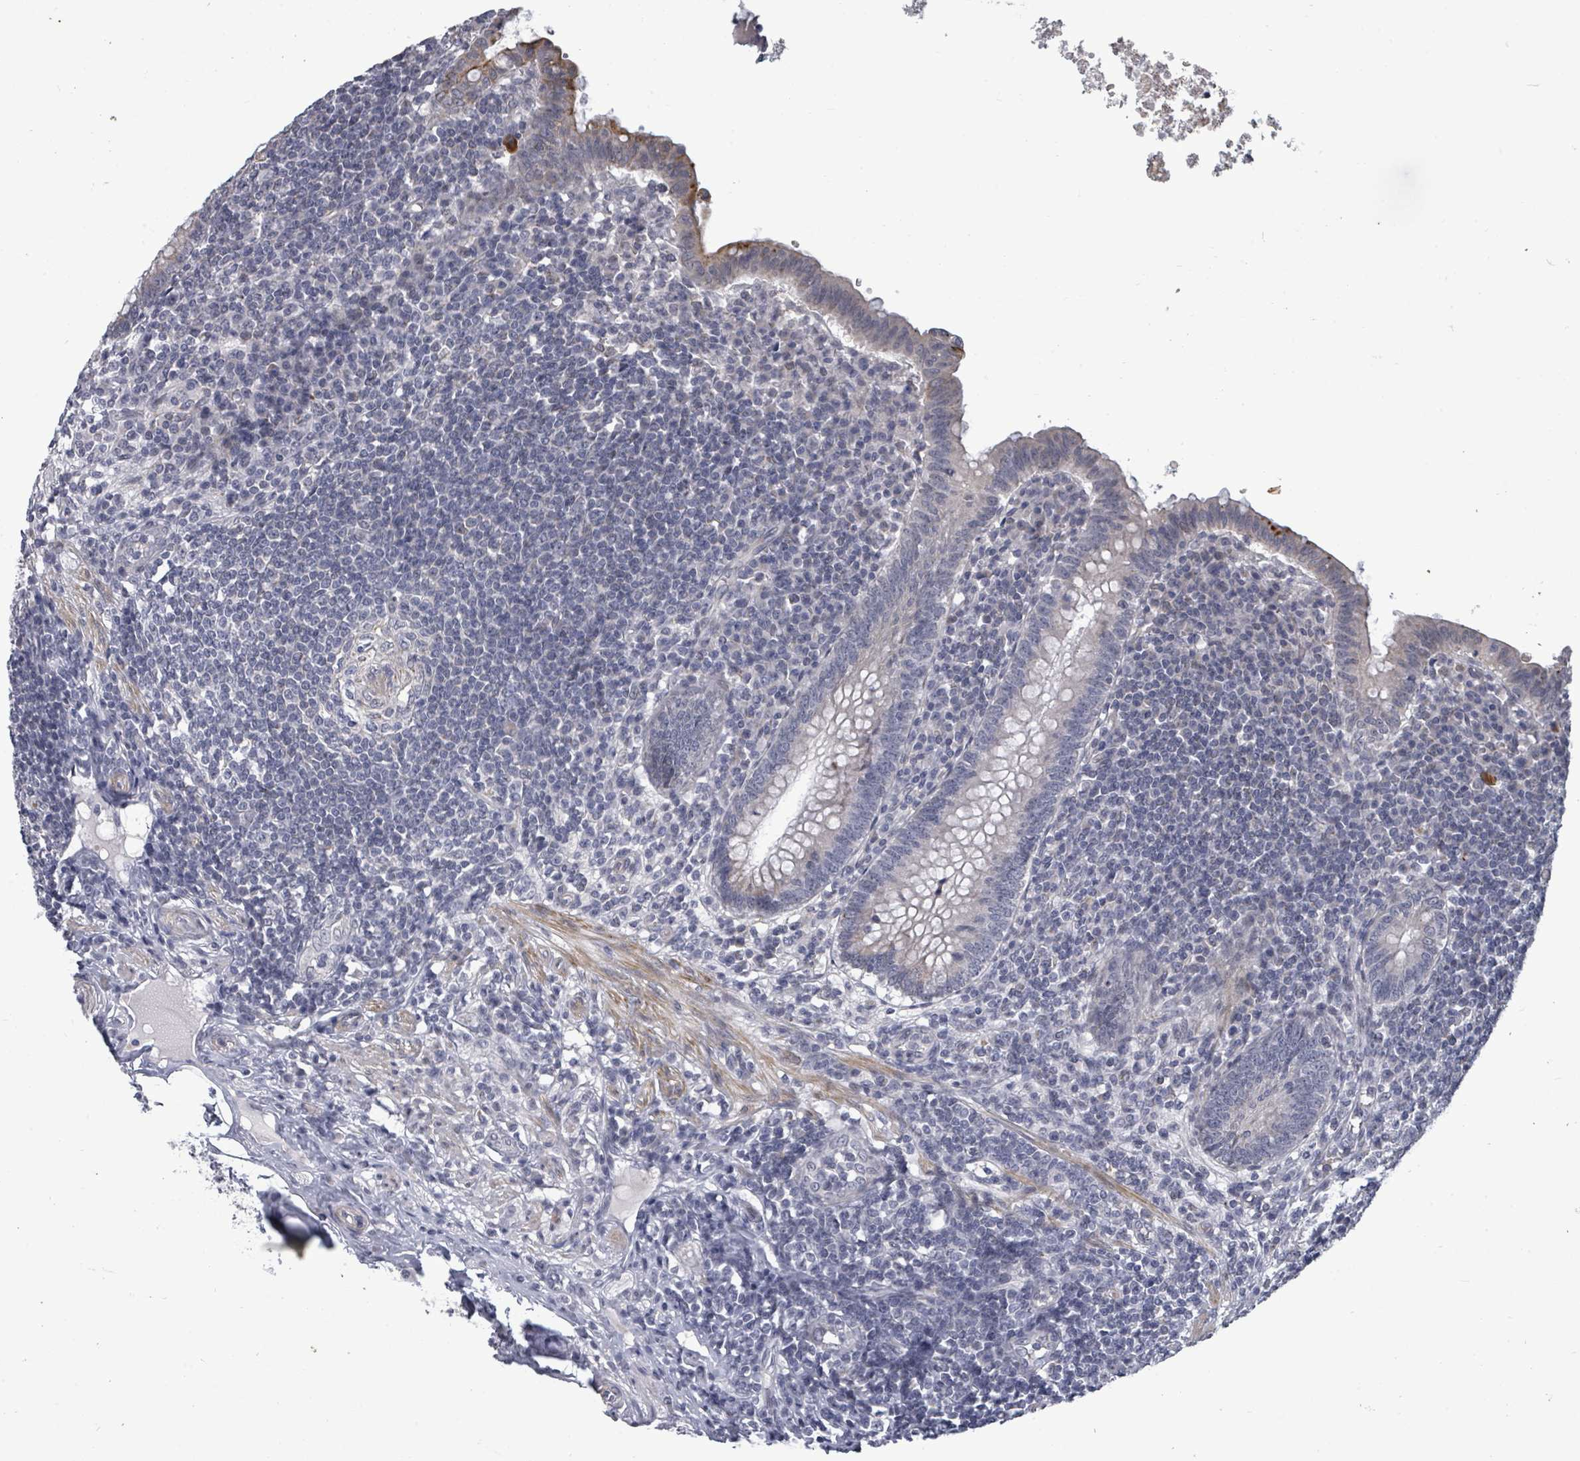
{"staining": {"intensity": "moderate", "quantity": "<25%", "location": "cytoplasmic/membranous"}, "tissue": "appendix", "cell_type": "Glandular cells", "image_type": "normal", "snomed": [{"axis": "morphology", "description": "Normal tissue, NOS"}, {"axis": "topography", "description": "Appendix"}], "caption": "Protein analysis of normal appendix demonstrates moderate cytoplasmic/membranous staining in about <25% of glandular cells.", "gene": "PTPN20", "patient": {"sex": "male", "age": 83}}